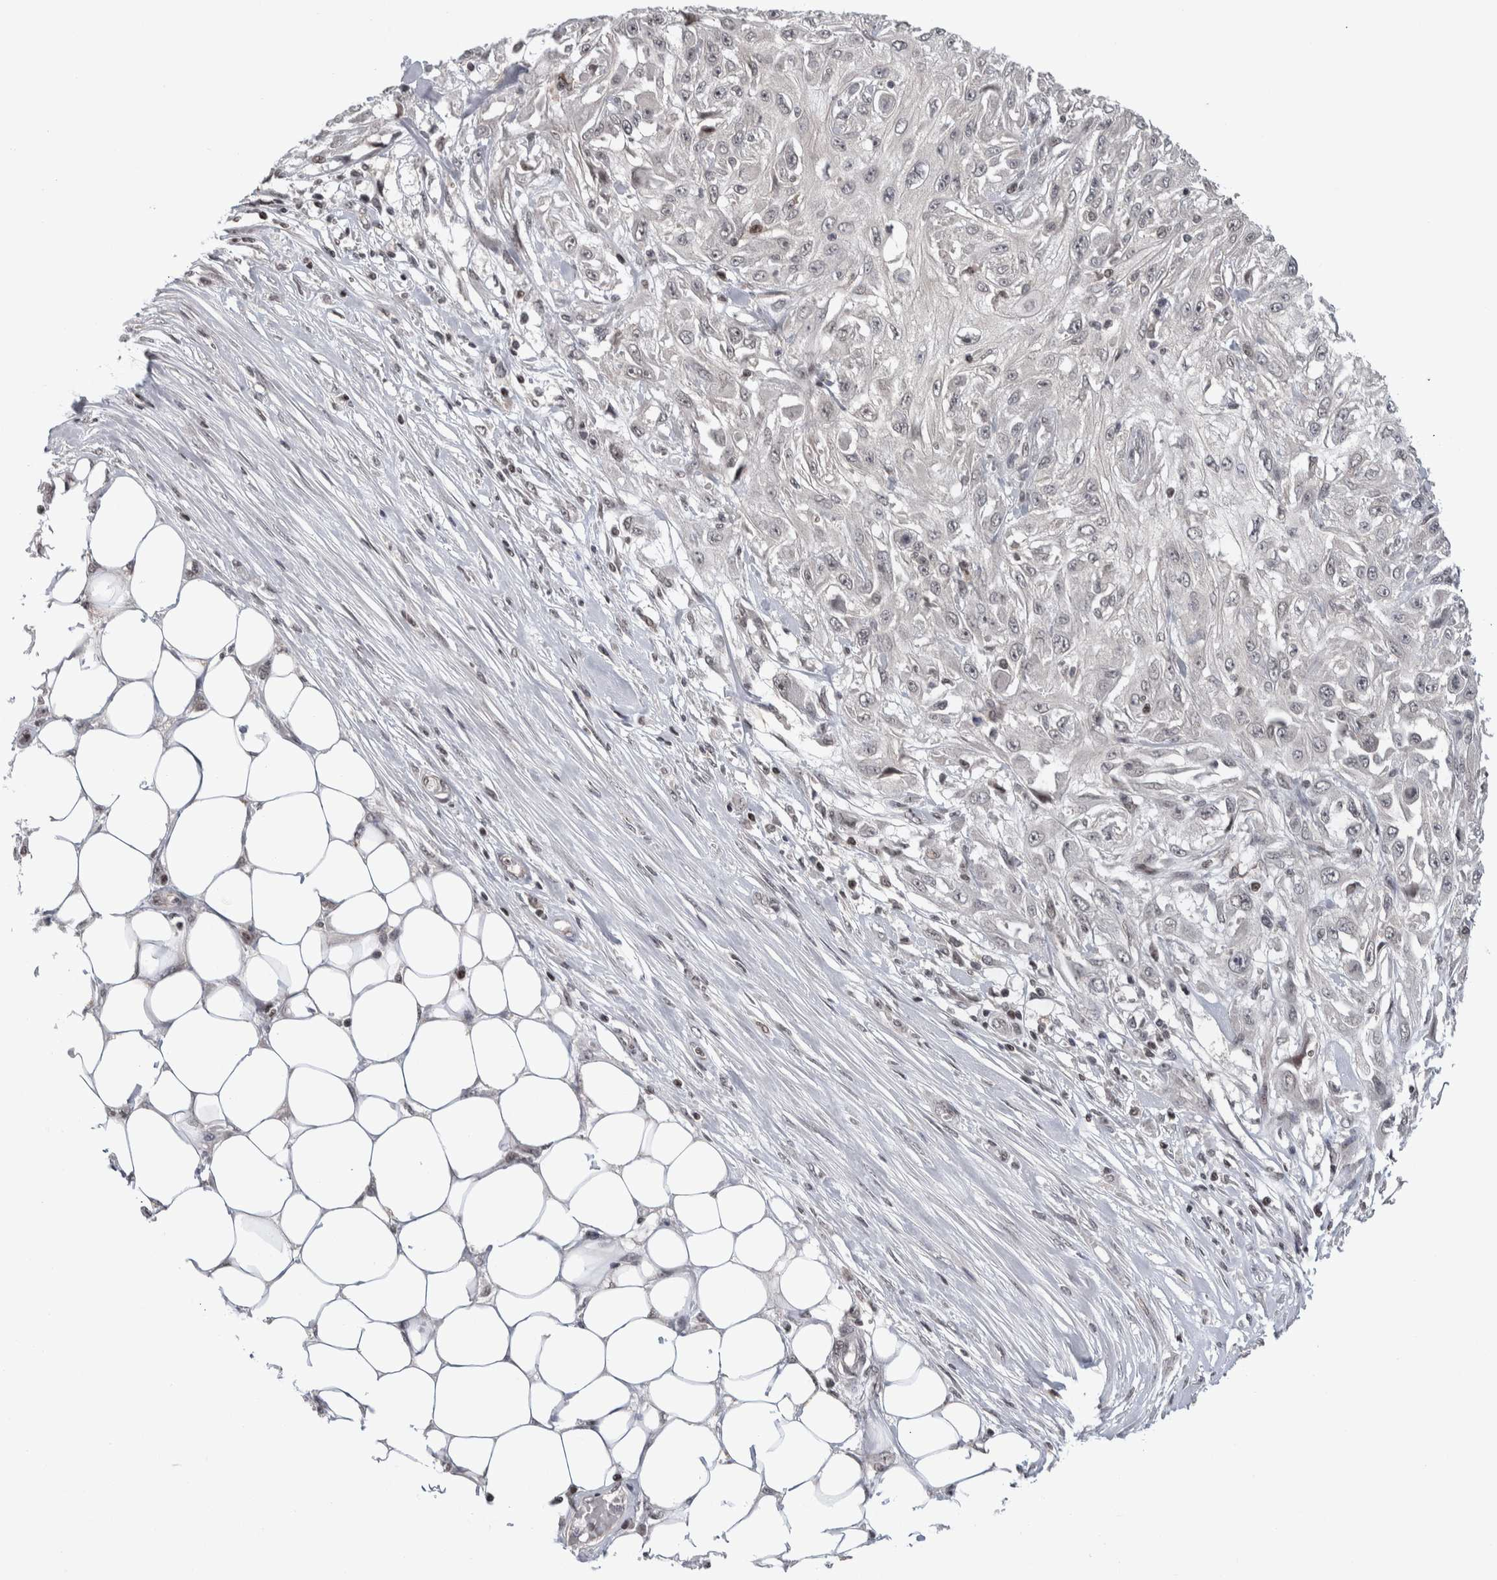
{"staining": {"intensity": "weak", "quantity": "<25%", "location": "nuclear"}, "tissue": "skin cancer", "cell_type": "Tumor cells", "image_type": "cancer", "snomed": [{"axis": "morphology", "description": "Squamous cell carcinoma, NOS"}, {"axis": "morphology", "description": "Squamous cell carcinoma, metastatic, NOS"}, {"axis": "topography", "description": "Skin"}, {"axis": "topography", "description": "Lymph node"}], "caption": "Squamous cell carcinoma (skin) stained for a protein using IHC demonstrates no positivity tumor cells.", "gene": "ZSCAN21", "patient": {"sex": "male", "age": 75}}